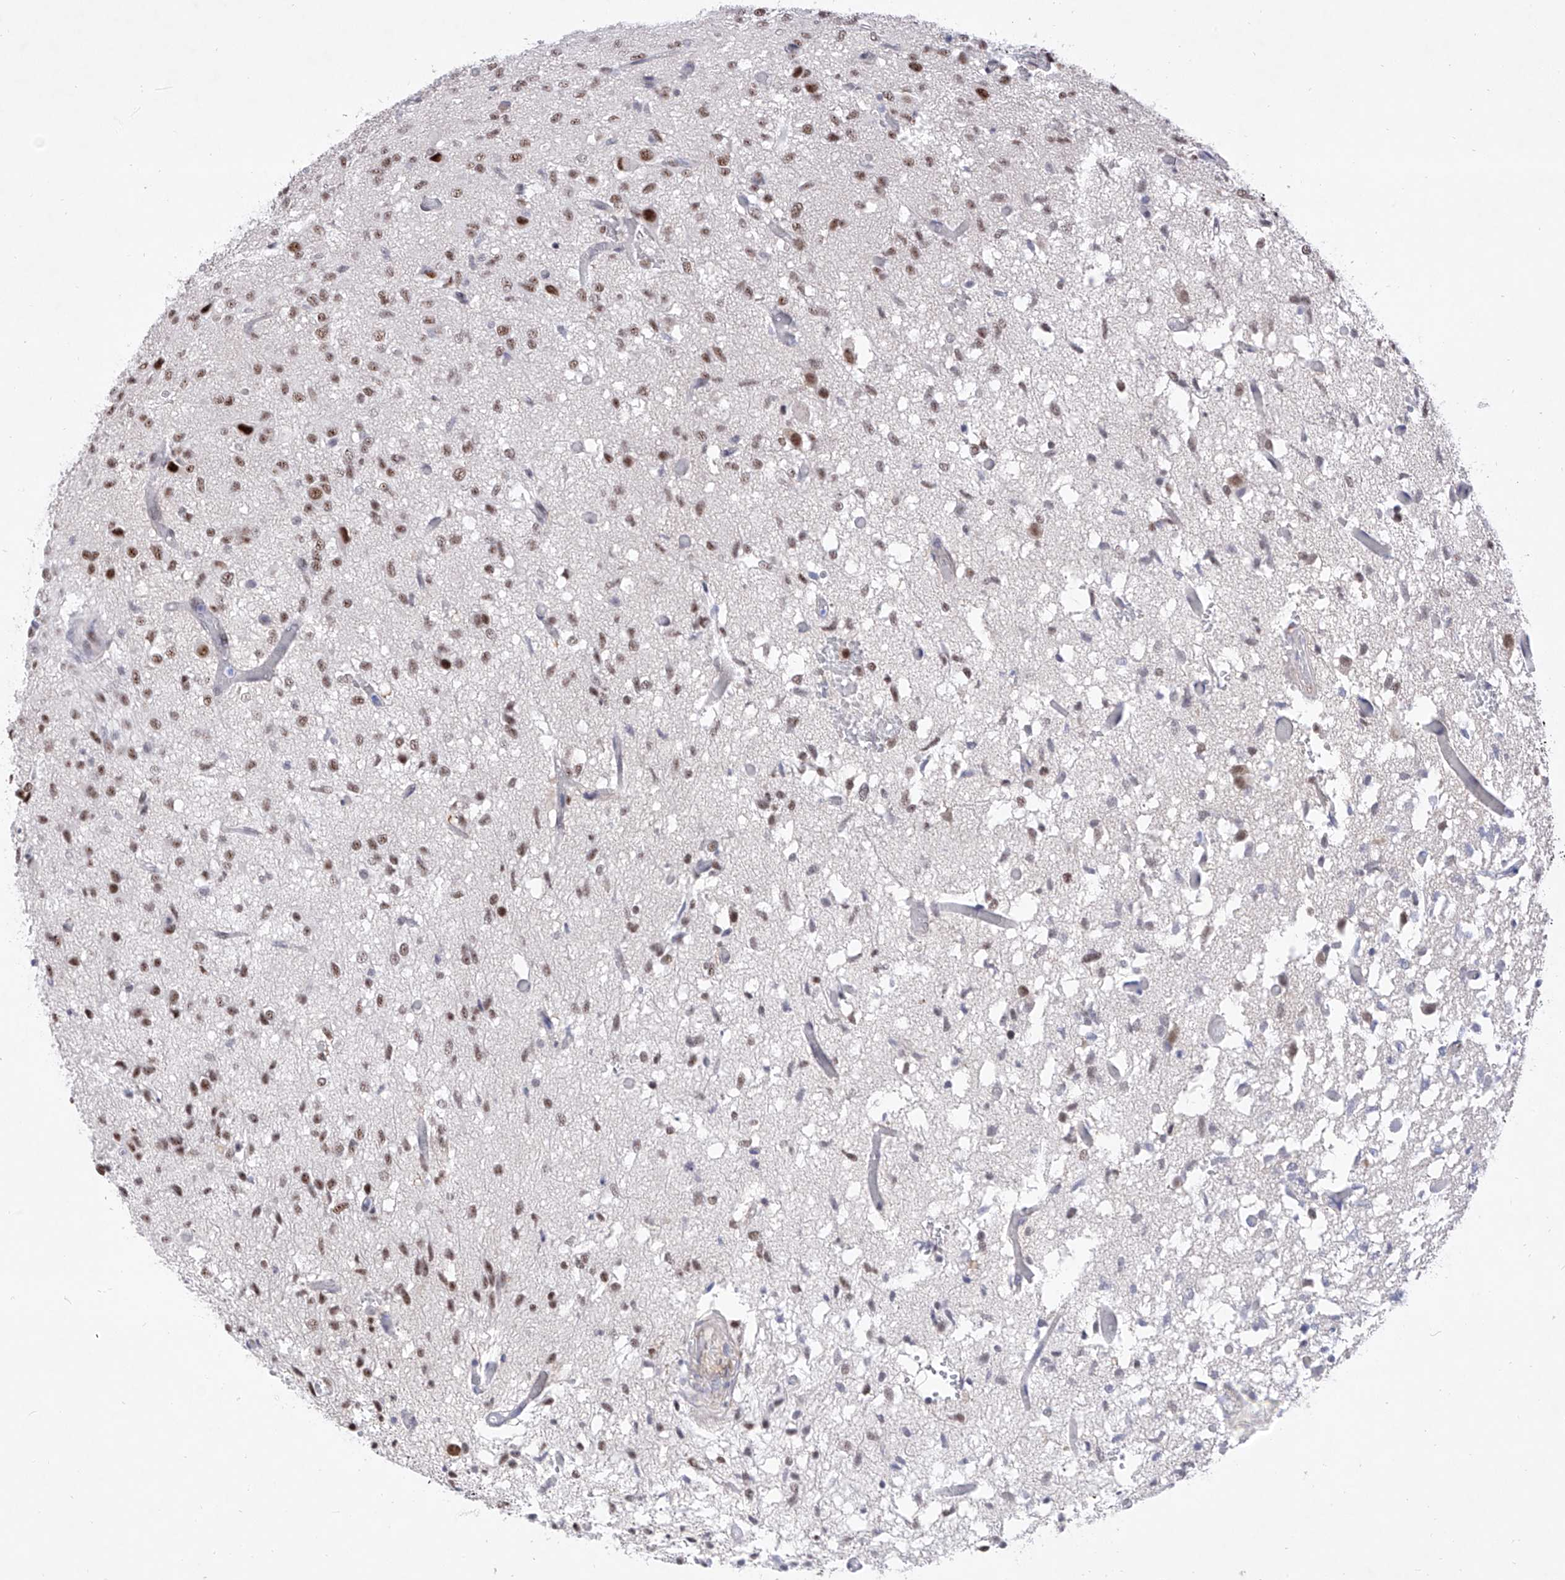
{"staining": {"intensity": "moderate", "quantity": ">75%", "location": "nuclear"}, "tissue": "glioma", "cell_type": "Tumor cells", "image_type": "cancer", "snomed": [{"axis": "morphology", "description": "Glioma, malignant, High grade"}, {"axis": "topography", "description": "Brain"}], "caption": "This photomicrograph demonstrates immunohistochemistry staining of human malignant glioma (high-grade), with medium moderate nuclear staining in about >75% of tumor cells.", "gene": "ATN1", "patient": {"sex": "female", "age": 59}}